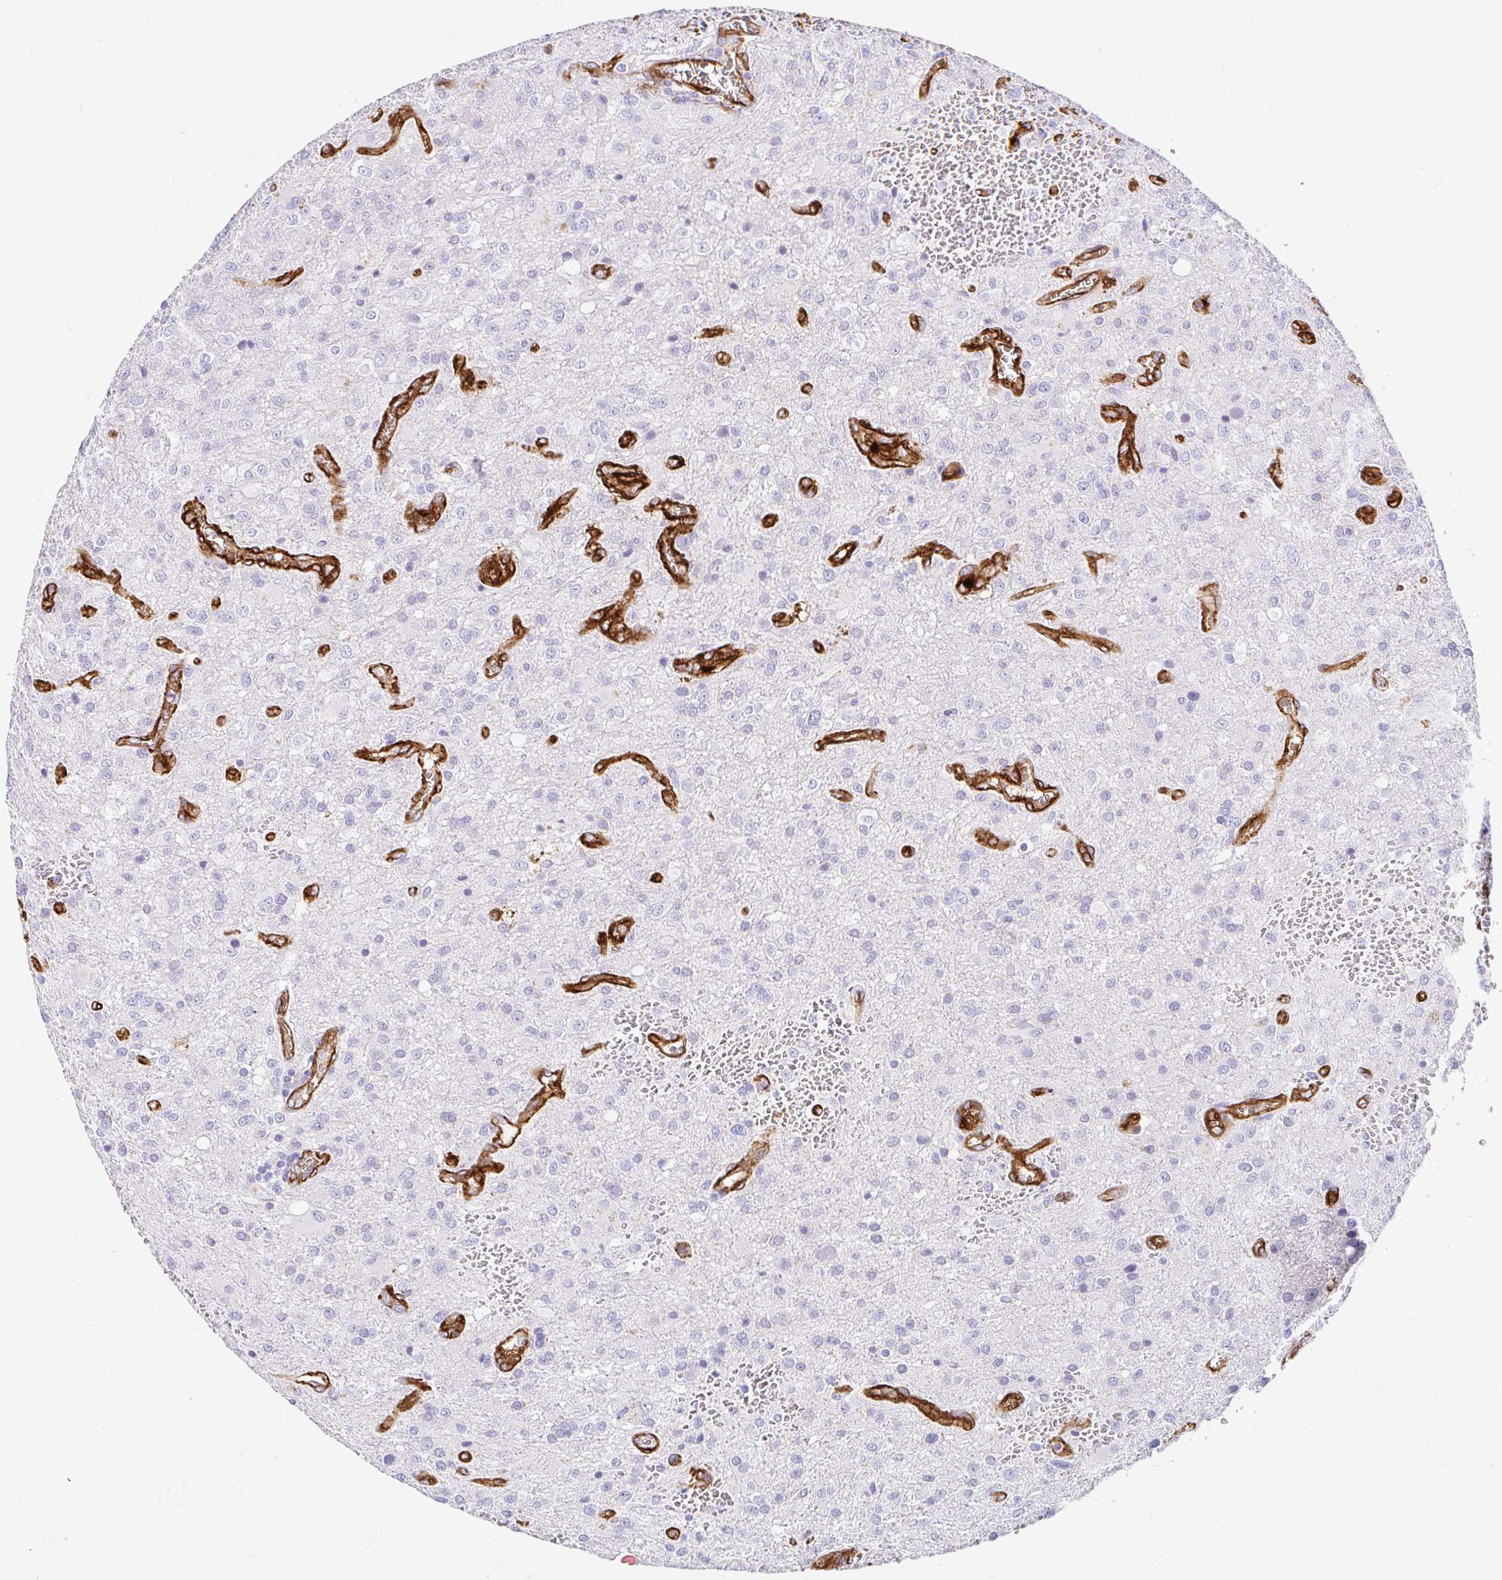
{"staining": {"intensity": "negative", "quantity": "none", "location": "none"}, "tissue": "glioma", "cell_type": "Tumor cells", "image_type": "cancer", "snomed": [{"axis": "morphology", "description": "Glioma, malignant, Low grade"}, {"axis": "topography", "description": "Brain"}], "caption": "This is a photomicrograph of immunohistochemistry staining of malignant glioma (low-grade), which shows no expression in tumor cells.", "gene": "MYO1B", "patient": {"sex": "male", "age": 66}}